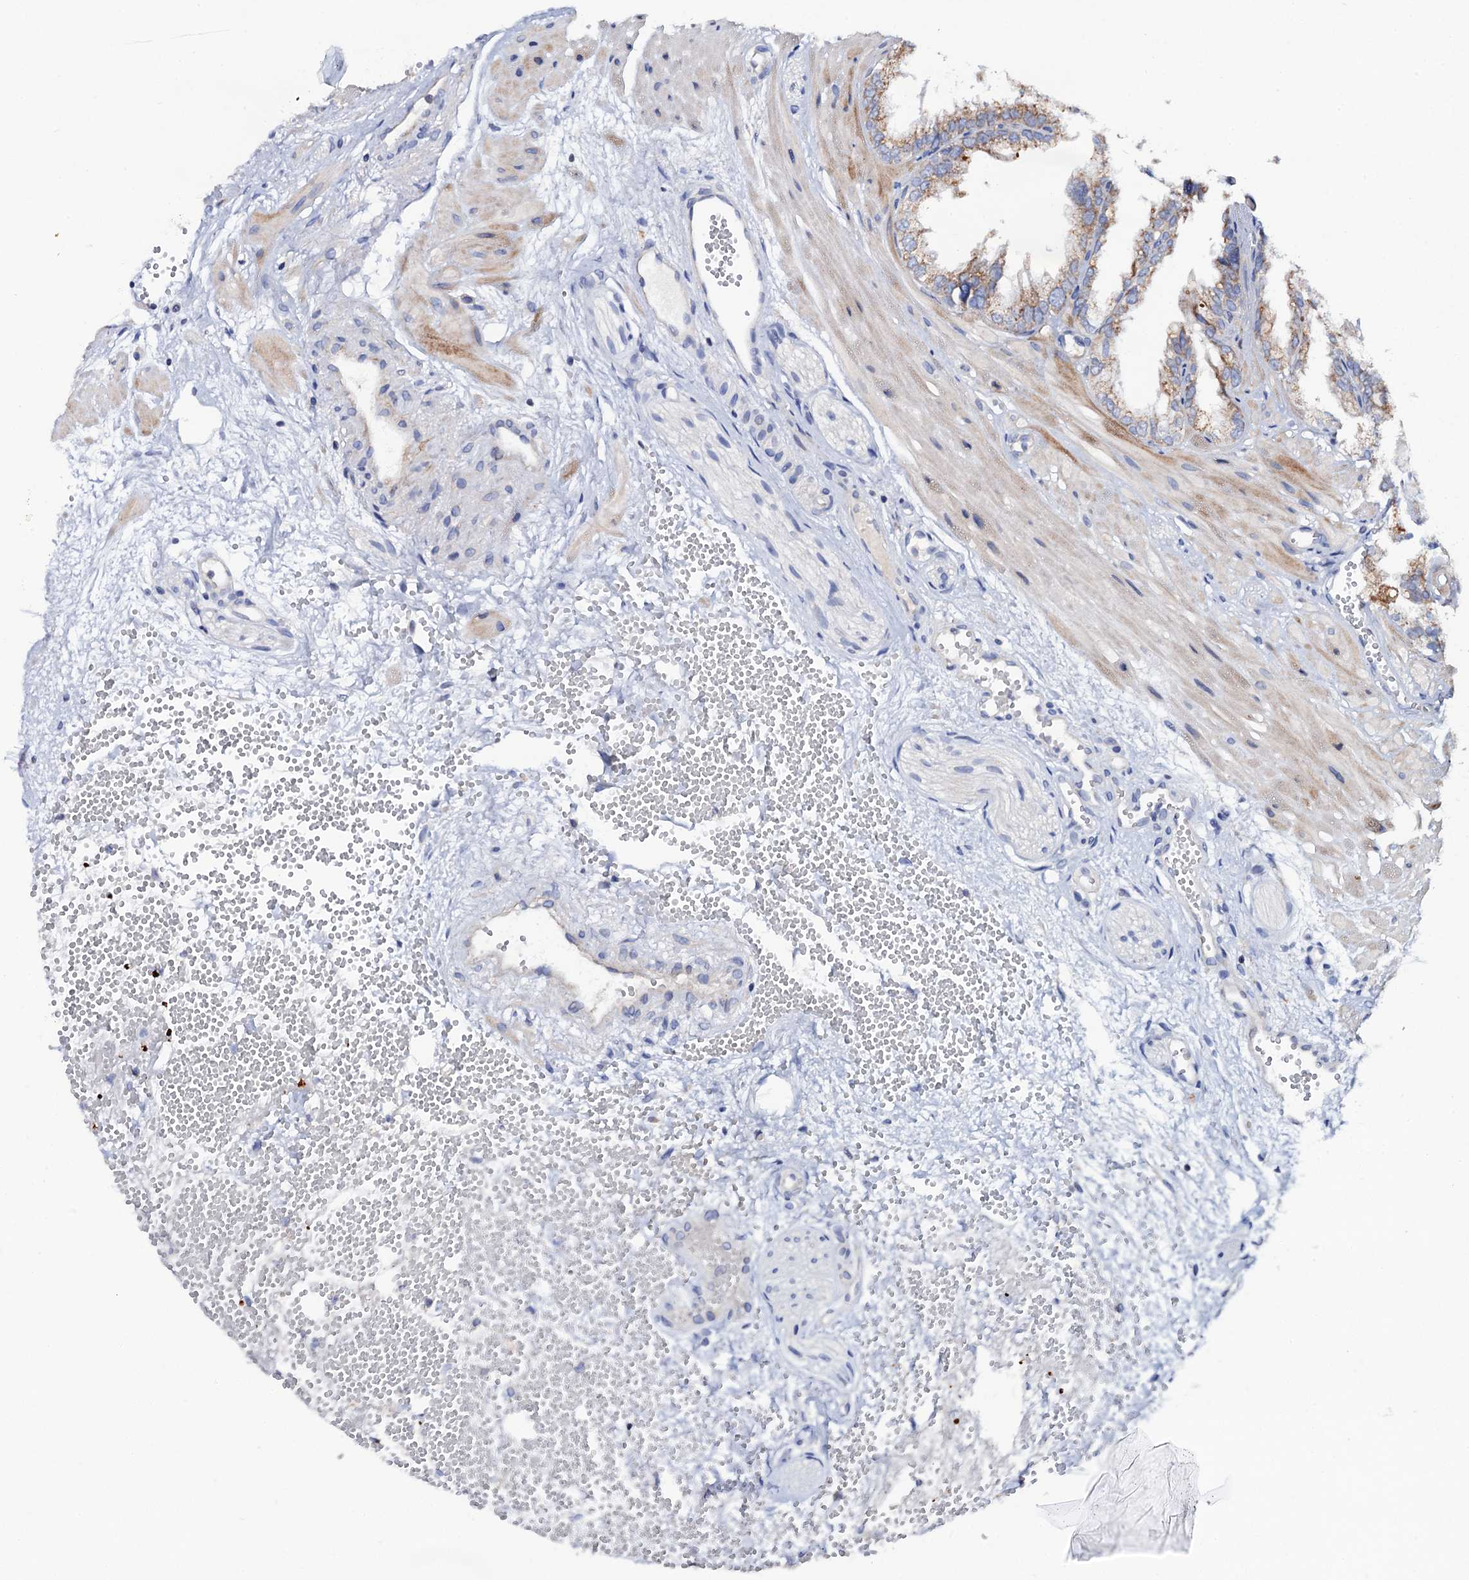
{"staining": {"intensity": "moderate", "quantity": ">75%", "location": "cytoplasmic/membranous"}, "tissue": "seminal vesicle", "cell_type": "Glandular cells", "image_type": "normal", "snomed": [{"axis": "morphology", "description": "Normal tissue, NOS"}, {"axis": "topography", "description": "Prostate"}, {"axis": "topography", "description": "Seminal veicle"}], "caption": "Immunohistochemical staining of unremarkable seminal vesicle reveals >75% levels of moderate cytoplasmic/membranous protein positivity in about >75% of glandular cells. The staining is performed using DAB brown chromogen to label protein expression. The nuclei are counter-stained blue using hematoxylin.", "gene": "MRPL48", "patient": {"sex": "male", "age": 51}}